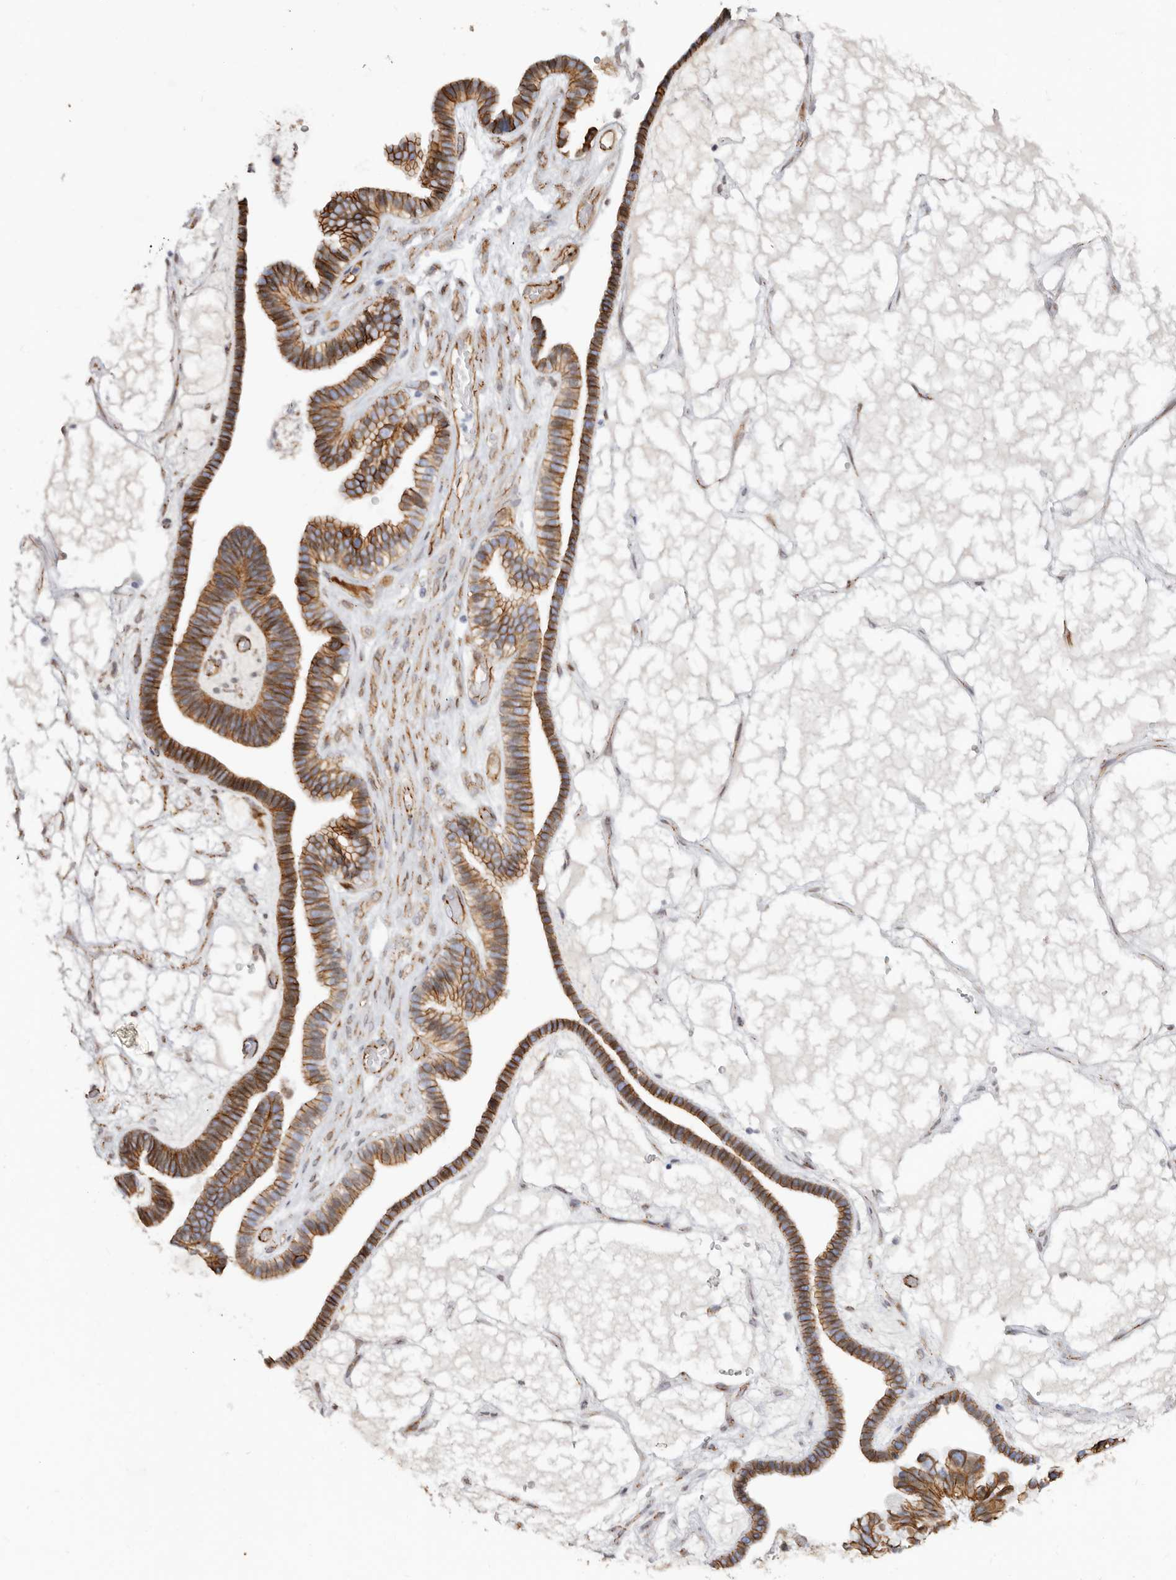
{"staining": {"intensity": "moderate", "quantity": ">75%", "location": "cytoplasmic/membranous"}, "tissue": "ovarian cancer", "cell_type": "Tumor cells", "image_type": "cancer", "snomed": [{"axis": "morphology", "description": "Cystadenocarcinoma, serous, NOS"}, {"axis": "topography", "description": "Ovary"}], "caption": "Protein staining displays moderate cytoplasmic/membranous expression in about >75% of tumor cells in ovarian cancer. (DAB (3,3'-diaminobenzidine) IHC with brightfield microscopy, high magnification).", "gene": "CTNNB1", "patient": {"sex": "female", "age": 56}}